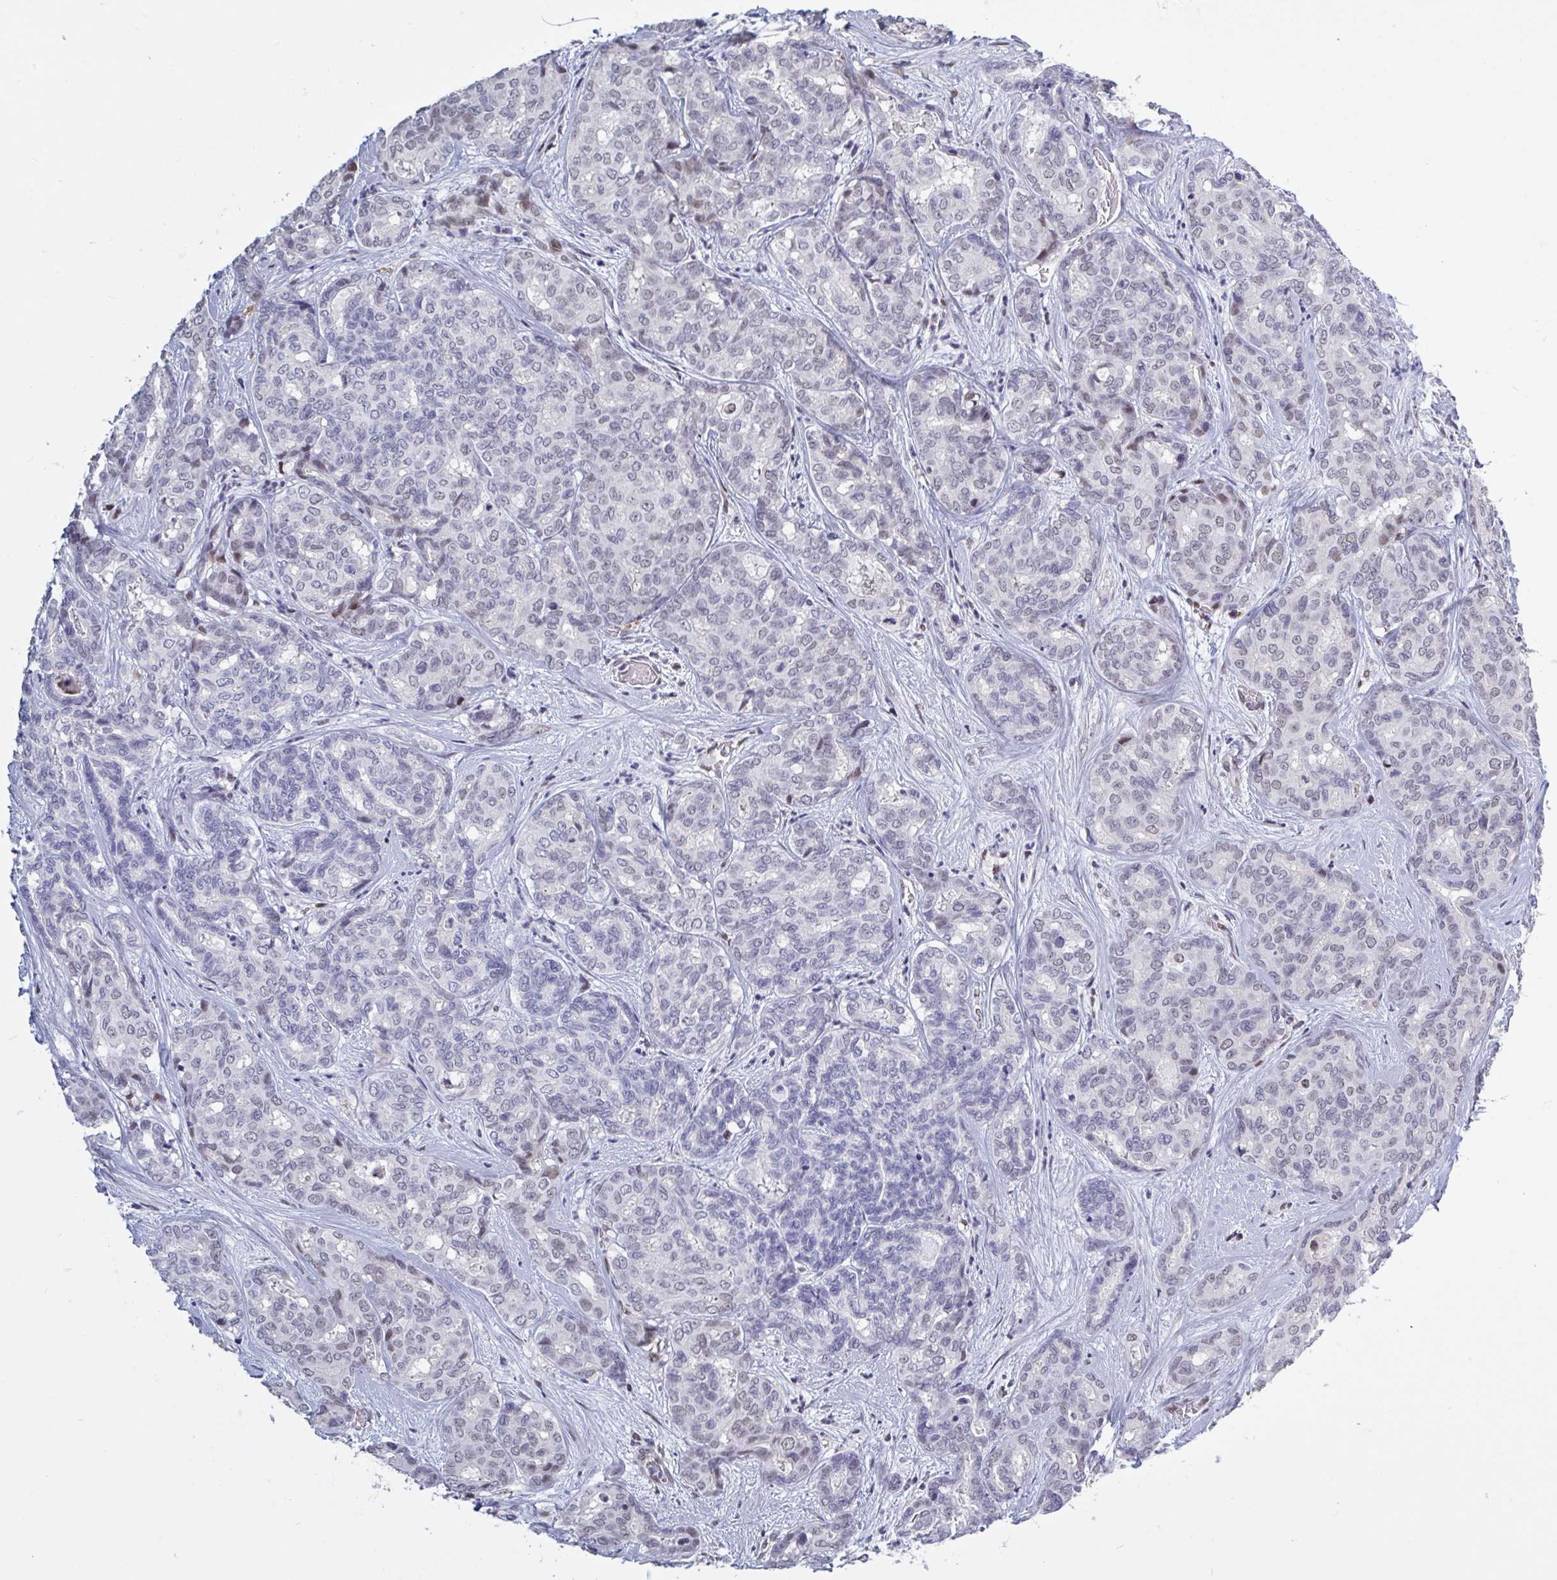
{"staining": {"intensity": "weak", "quantity": "<25%", "location": "nuclear"}, "tissue": "liver cancer", "cell_type": "Tumor cells", "image_type": "cancer", "snomed": [{"axis": "morphology", "description": "Cholangiocarcinoma"}, {"axis": "topography", "description": "Liver"}], "caption": "Tumor cells show no significant protein expression in liver cholangiocarcinoma.", "gene": "BCL7B", "patient": {"sex": "female", "age": 64}}